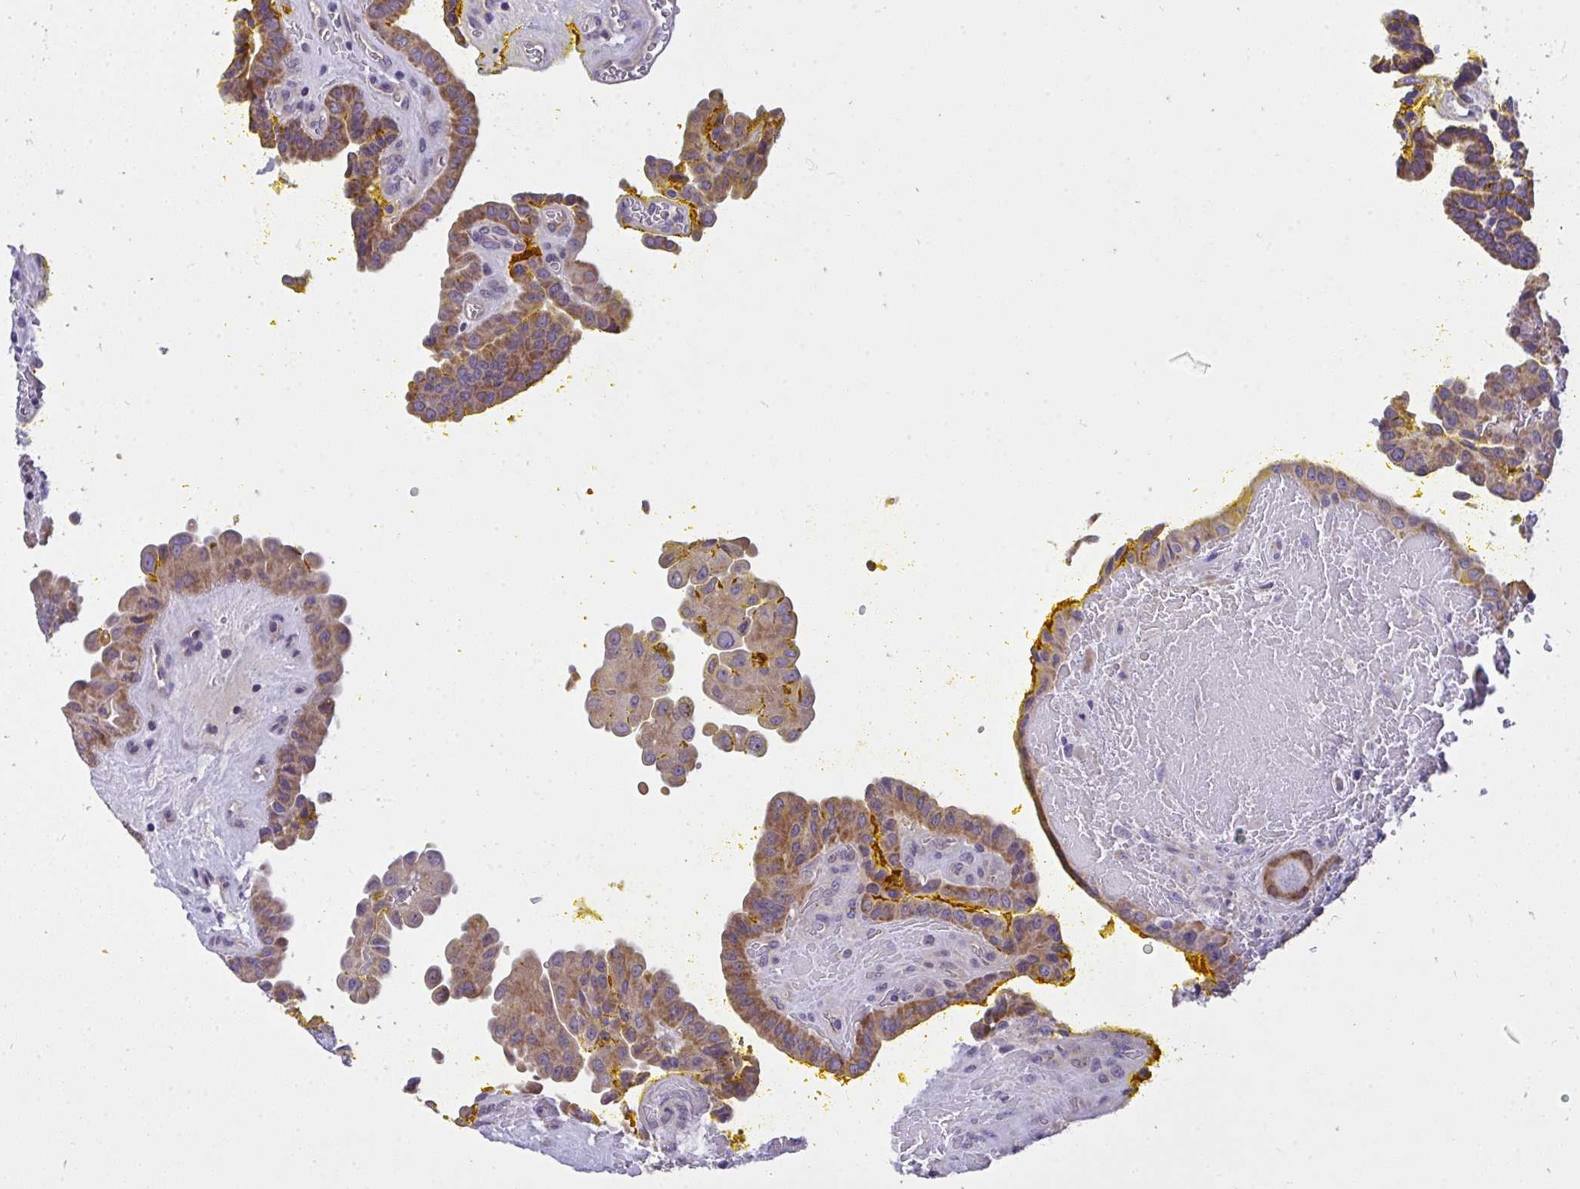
{"staining": {"intensity": "moderate", "quantity": ">75%", "location": "cytoplasmic/membranous"}, "tissue": "thyroid cancer", "cell_type": "Tumor cells", "image_type": "cancer", "snomed": [{"axis": "morphology", "description": "Papillary adenocarcinoma, NOS"}, {"axis": "topography", "description": "Thyroid gland"}], "caption": "The histopathology image demonstrates immunohistochemical staining of thyroid cancer (papillary adenocarcinoma). There is moderate cytoplasmic/membranous staining is seen in approximately >75% of tumor cells.", "gene": "C19orf54", "patient": {"sex": "male", "age": 87}}